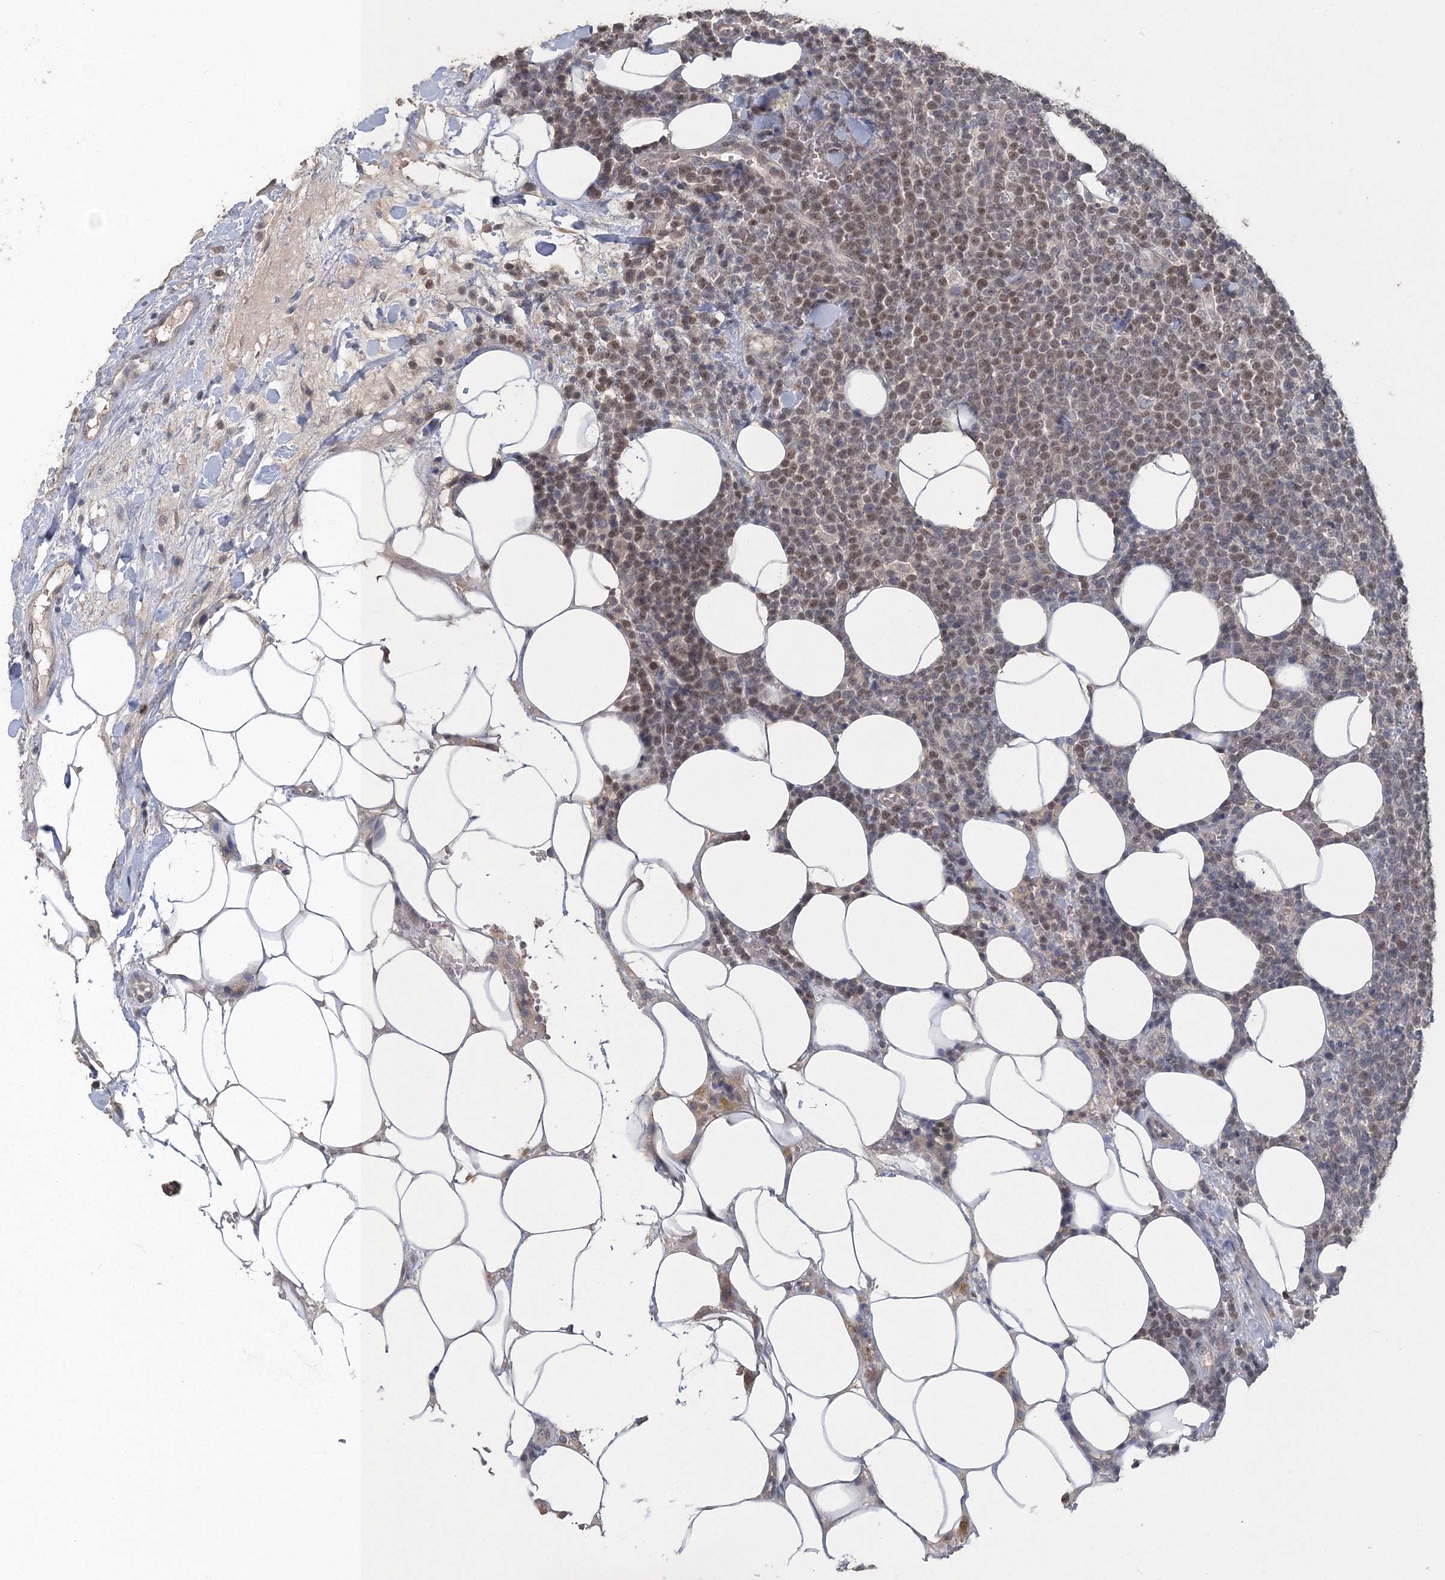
{"staining": {"intensity": "moderate", "quantity": "25%-75%", "location": "nuclear"}, "tissue": "lymphoma", "cell_type": "Tumor cells", "image_type": "cancer", "snomed": [{"axis": "morphology", "description": "Malignant lymphoma, non-Hodgkin's type, High grade"}, {"axis": "topography", "description": "Lymph node"}], "caption": "Immunohistochemistry (DAB (3,3'-diaminobenzidine)) staining of malignant lymphoma, non-Hodgkin's type (high-grade) reveals moderate nuclear protein positivity in about 25%-75% of tumor cells.", "gene": "UIMC1", "patient": {"sex": "male", "age": 61}}